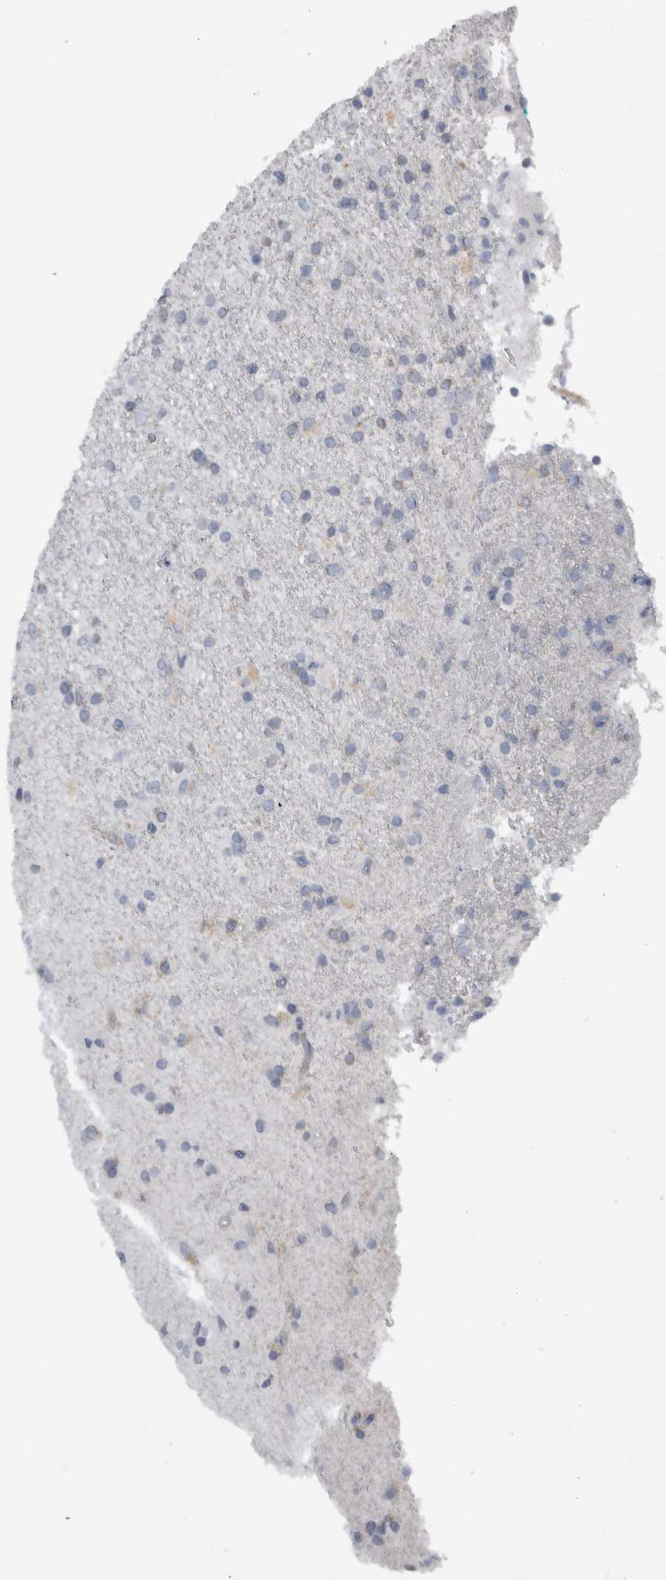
{"staining": {"intensity": "negative", "quantity": "none", "location": "none"}, "tissue": "glioma", "cell_type": "Tumor cells", "image_type": "cancer", "snomed": [{"axis": "morphology", "description": "Glioma, malignant, Low grade"}, {"axis": "topography", "description": "Brain"}], "caption": "Immunohistochemistry (IHC) of human malignant glioma (low-grade) reveals no staining in tumor cells.", "gene": "DHRS4", "patient": {"sex": "male", "age": 65}}